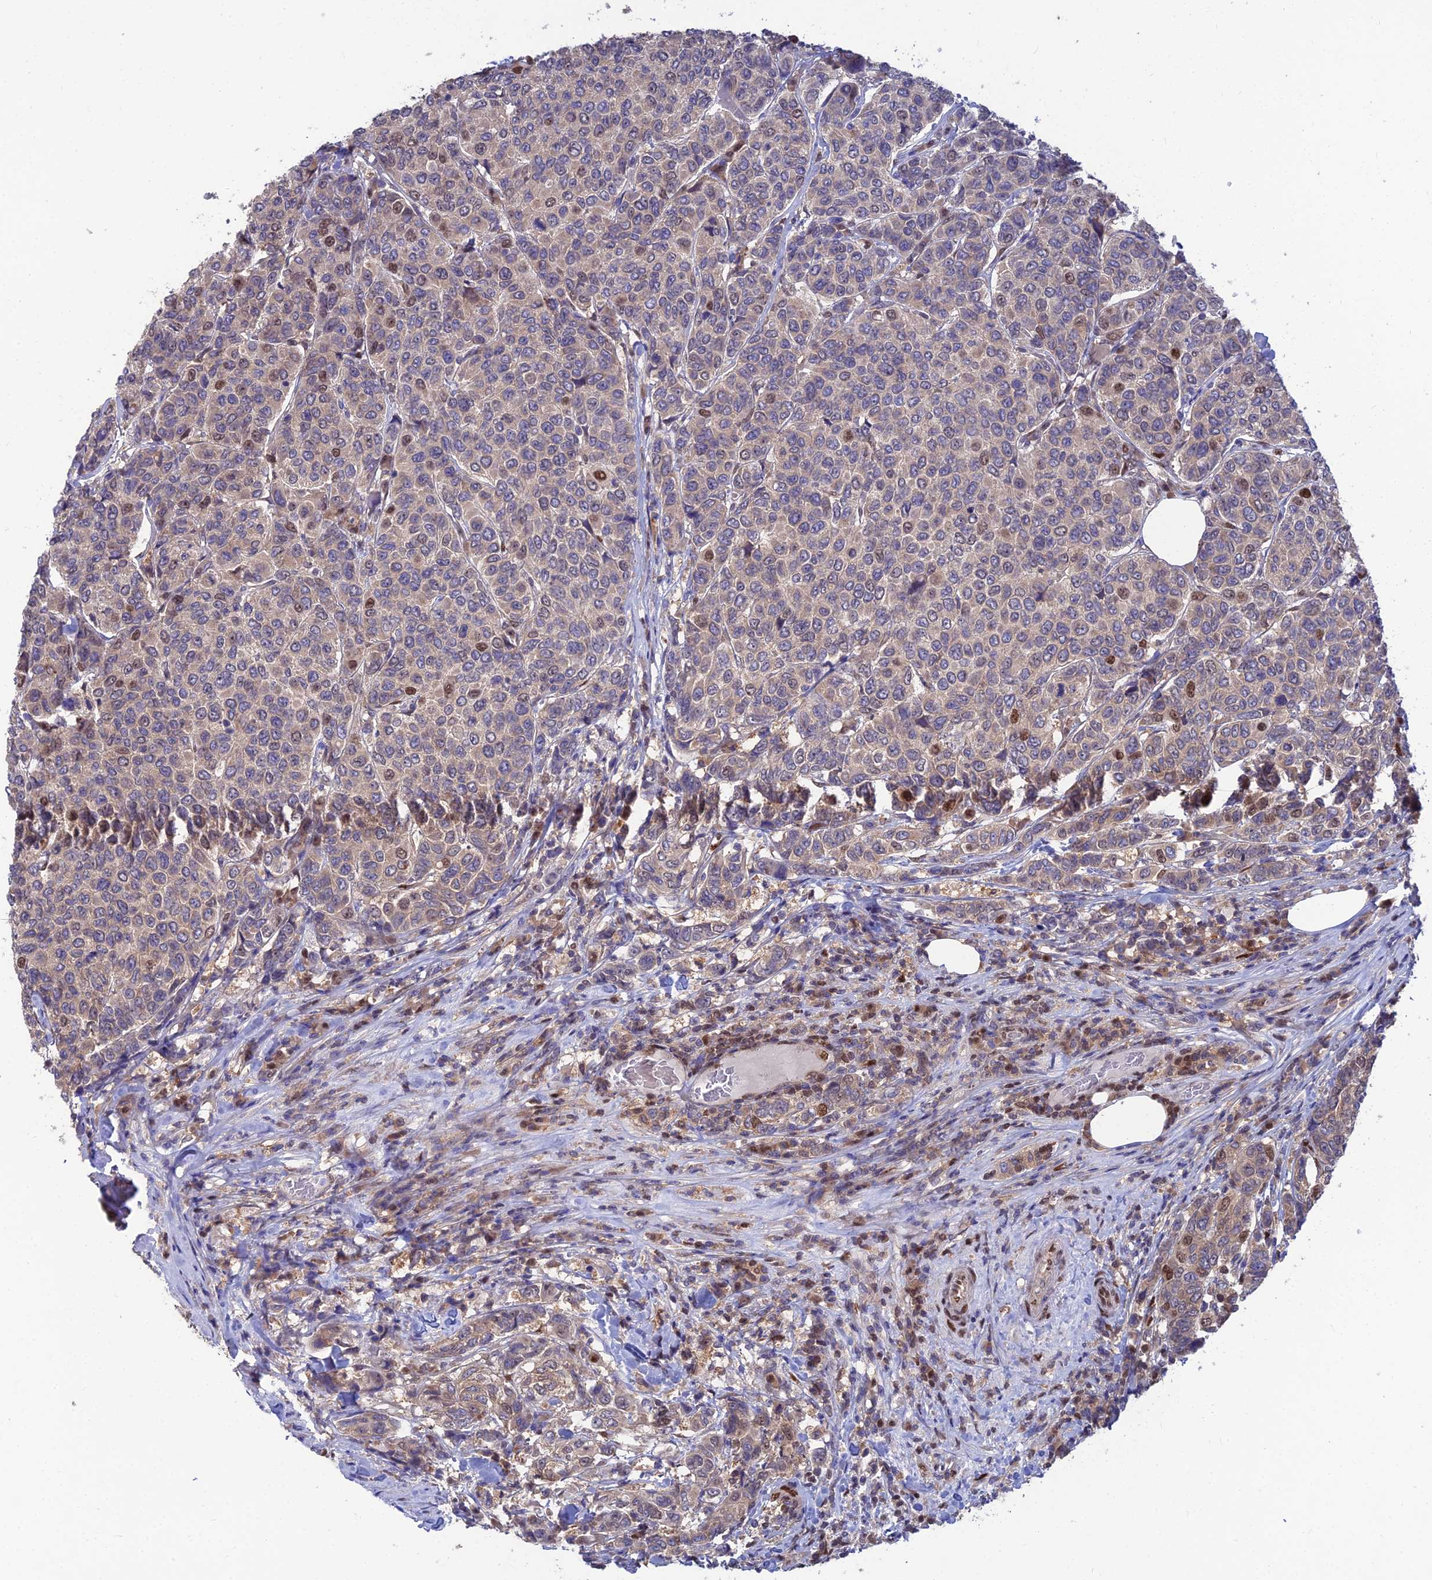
{"staining": {"intensity": "moderate", "quantity": "<25%", "location": "nuclear"}, "tissue": "breast cancer", "cell_type": "Tumor cells", "image_type": "cancer", "snomed": [{"axis": "morphology", "description": "Duct carcinoma"}, {"axis": "topography", "description": "Breast"}], "caption": "High-power microscopy captured an IHC histopathology image of breast cancer (intraductal carcinoma), revealing moderate nuclear positivity in approximately <25% of tumor cells.", "gene": "DNPEP", "patient": {"sex": "female", "age": 55}}